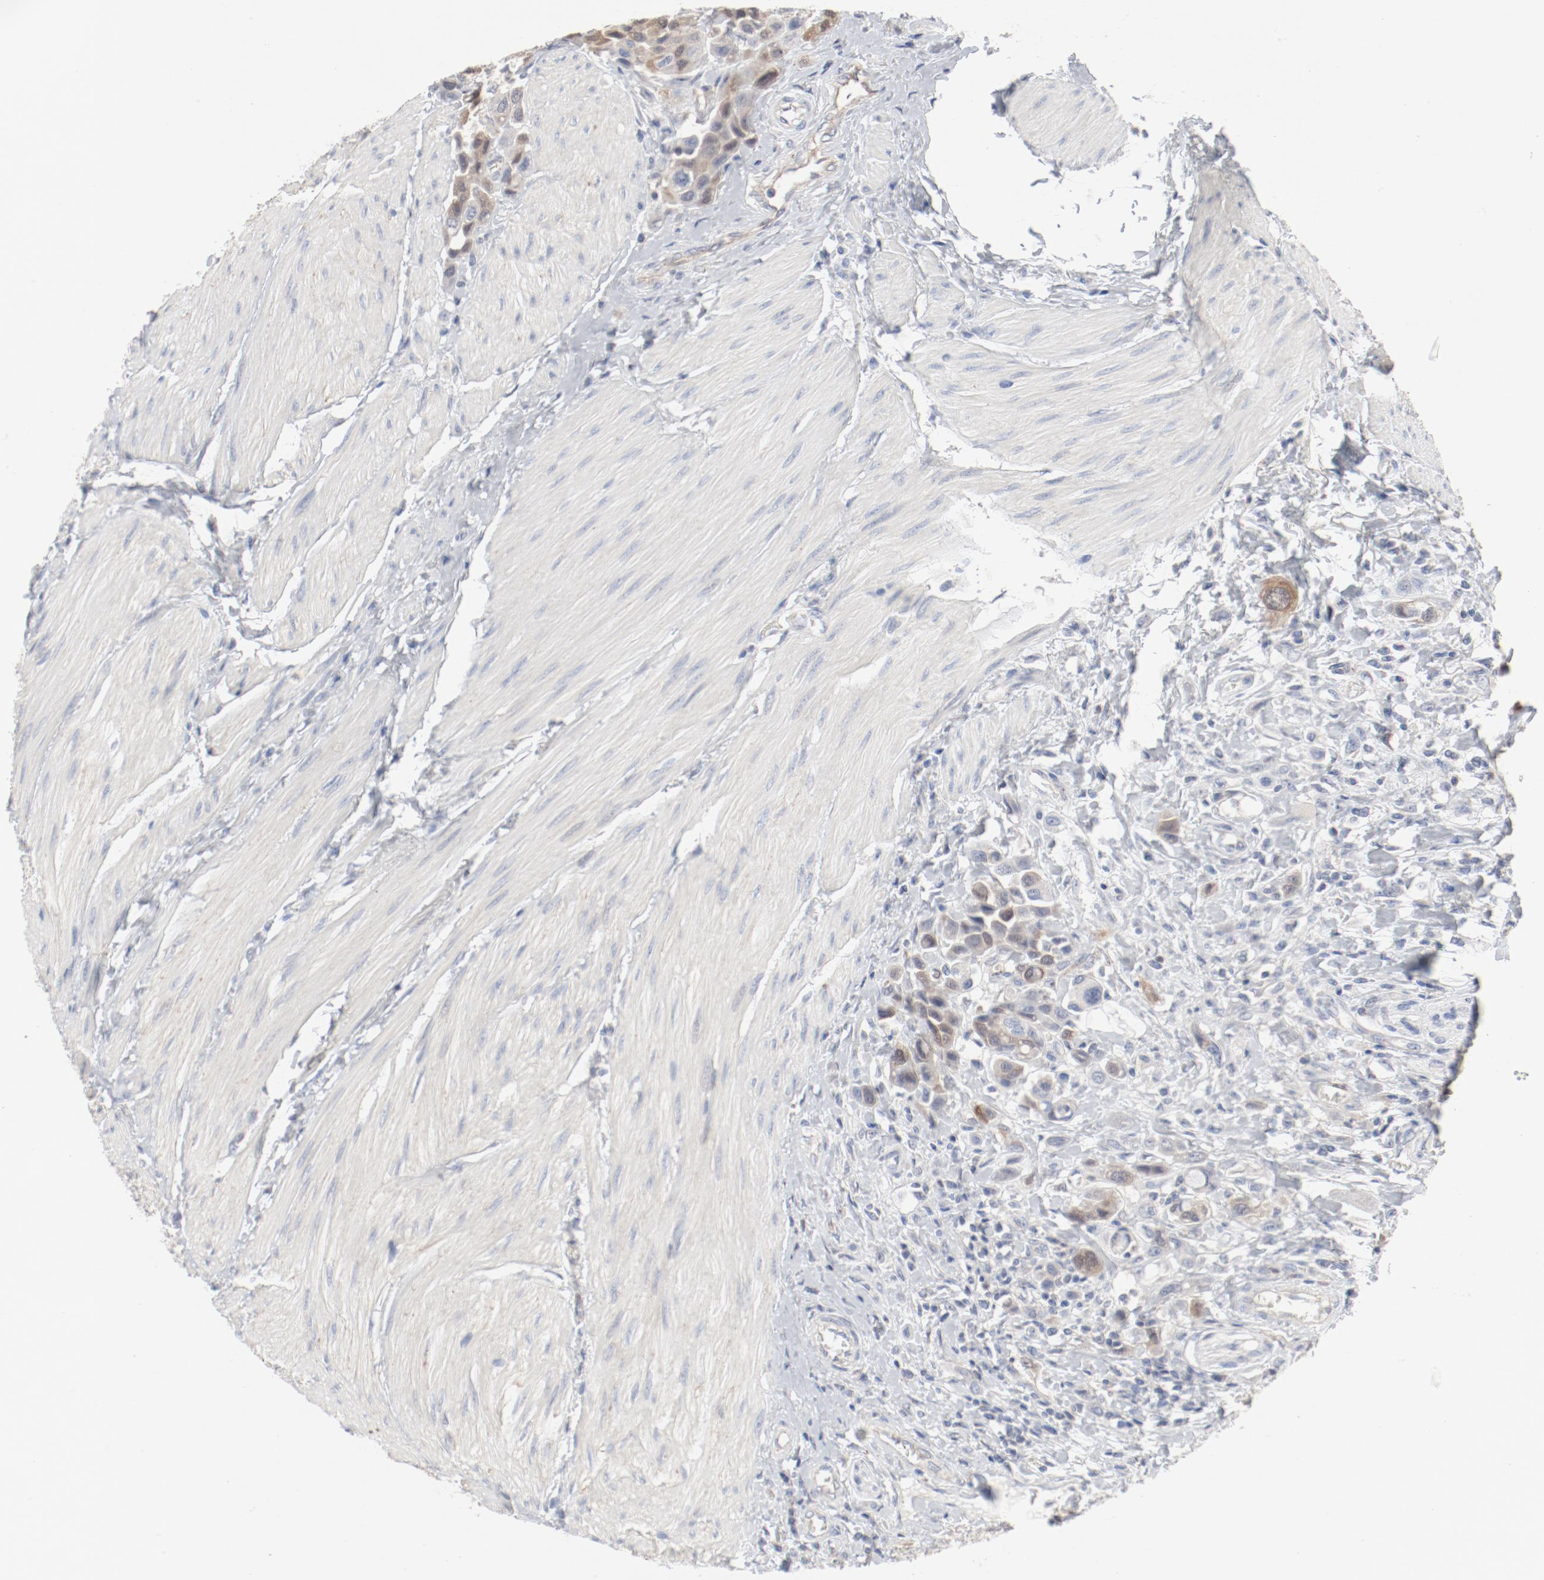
{"staining": {"intensity": "moderate", "quantity": "25%-75%", "location": "cytoplasmic/membranous"}, "tissue": "urothelial cancer", "cell_type": "Tumor cells", "image_type": "cancer", "snomed": [{"axis": "morphology", "description": "Urothelial carcinoma, High grade"}, {"axis": "topography", "description": "Urinary bladder"}], "caption": "Tumor cells exhibit medium levels of moderate cytoplasmic/membranous expression in about 25%-75% of cells in high-grade urothelial carcinoma.", "gene": "CDK1", "patient": {"sex": "male", "age": 50}}